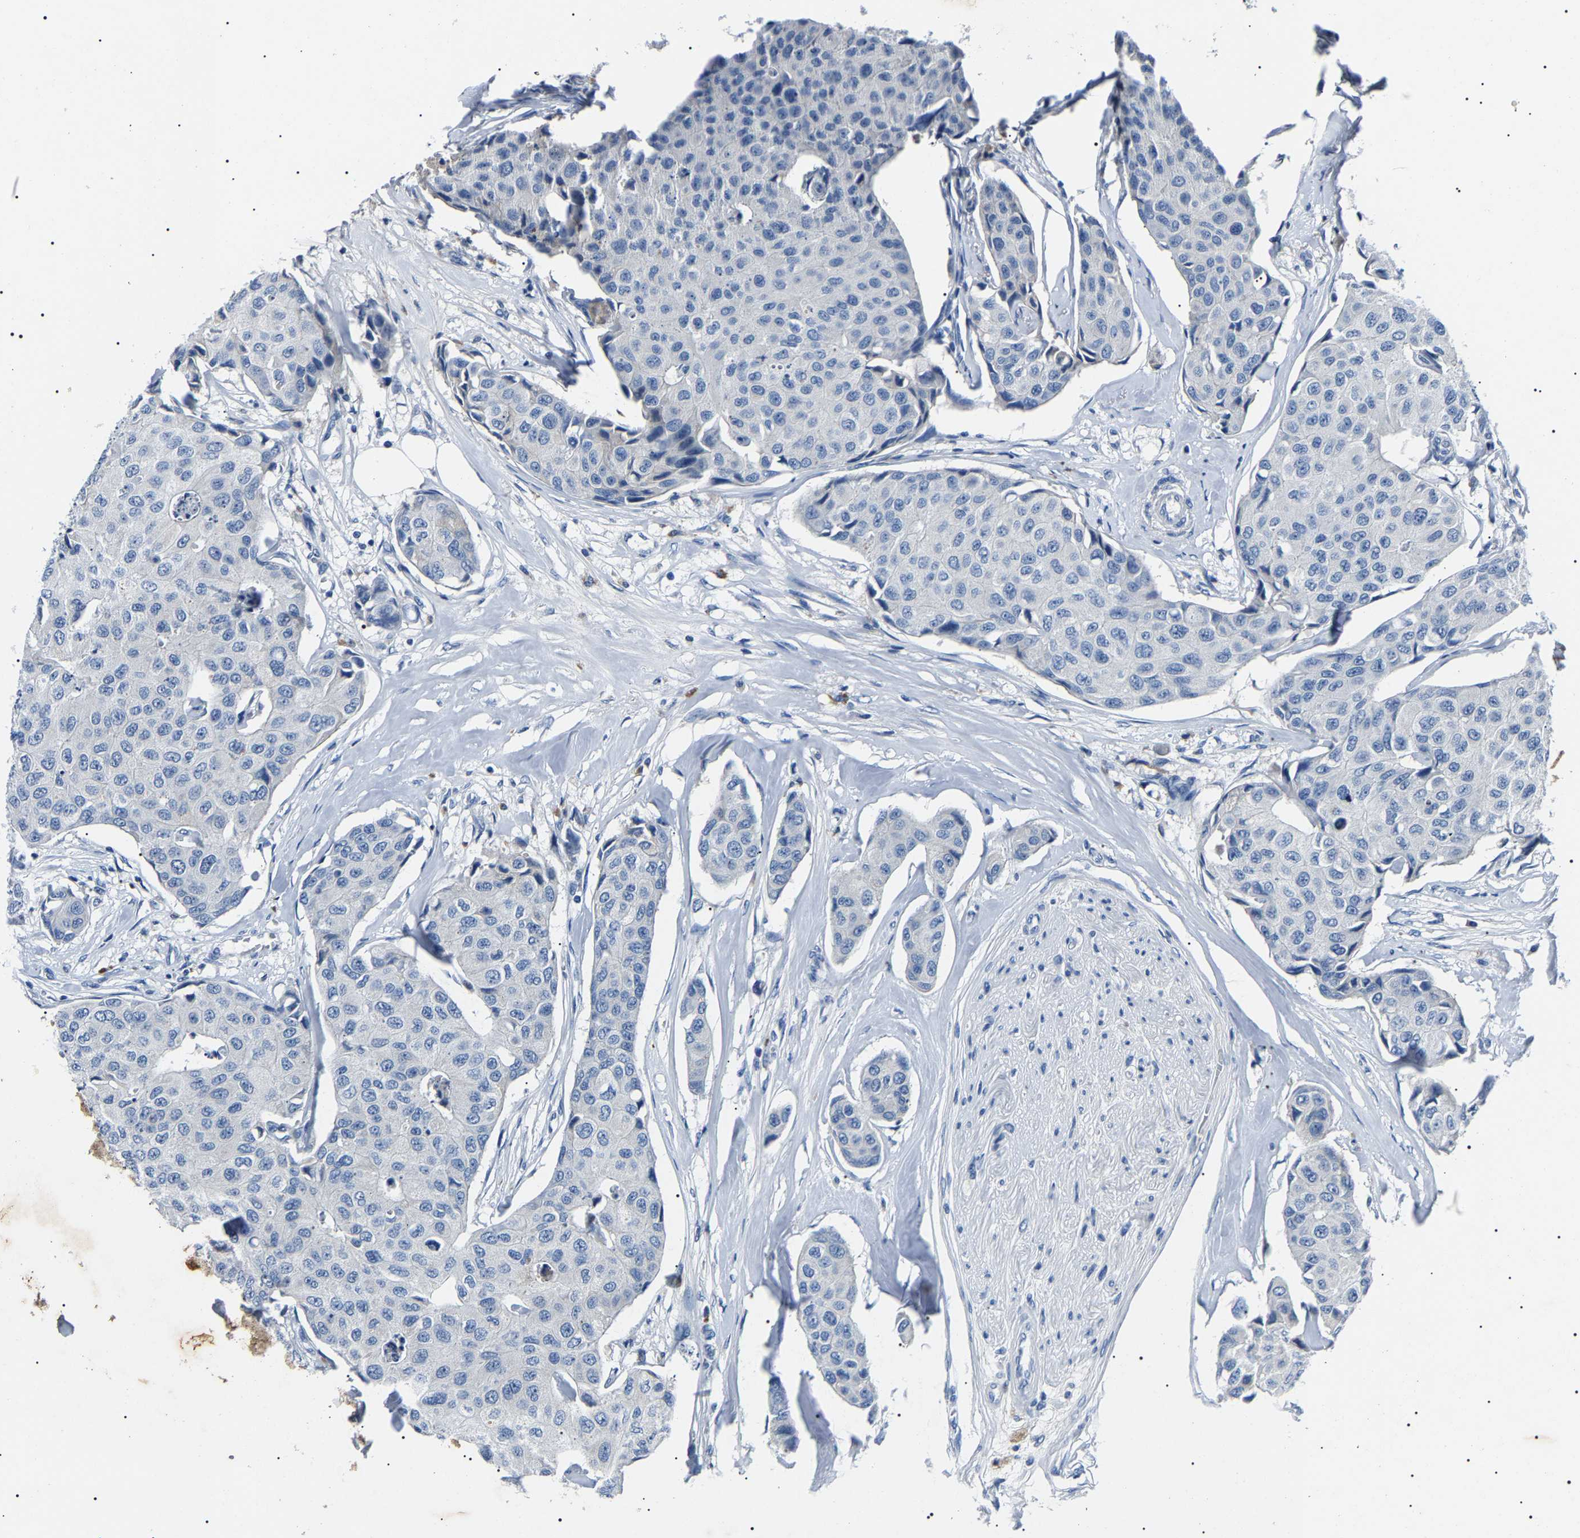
{"staining": {"intensity": "negative", "quantity": "none", "location": "none"}, "tissue": "breast cancer", "cell_type": "Tumor cells", "image_type": "cancer", "snomed": [{"axis": "morphology", "description": "Duct carcinoma"}, {"axis": "topography", "description": "Breast"}], "caption": "Breast infiltrating ductal carcinoma was stained to show a protein in brown. There is no significant staining in tumor cells. (Stains: DAB immunohistochemistry (IHC) with hematoxylin counter stain, Microscopy: brightfield microscopy at high magnification).", "gene": "KLK15", "patient": {"sex": "female", "age": 80}}